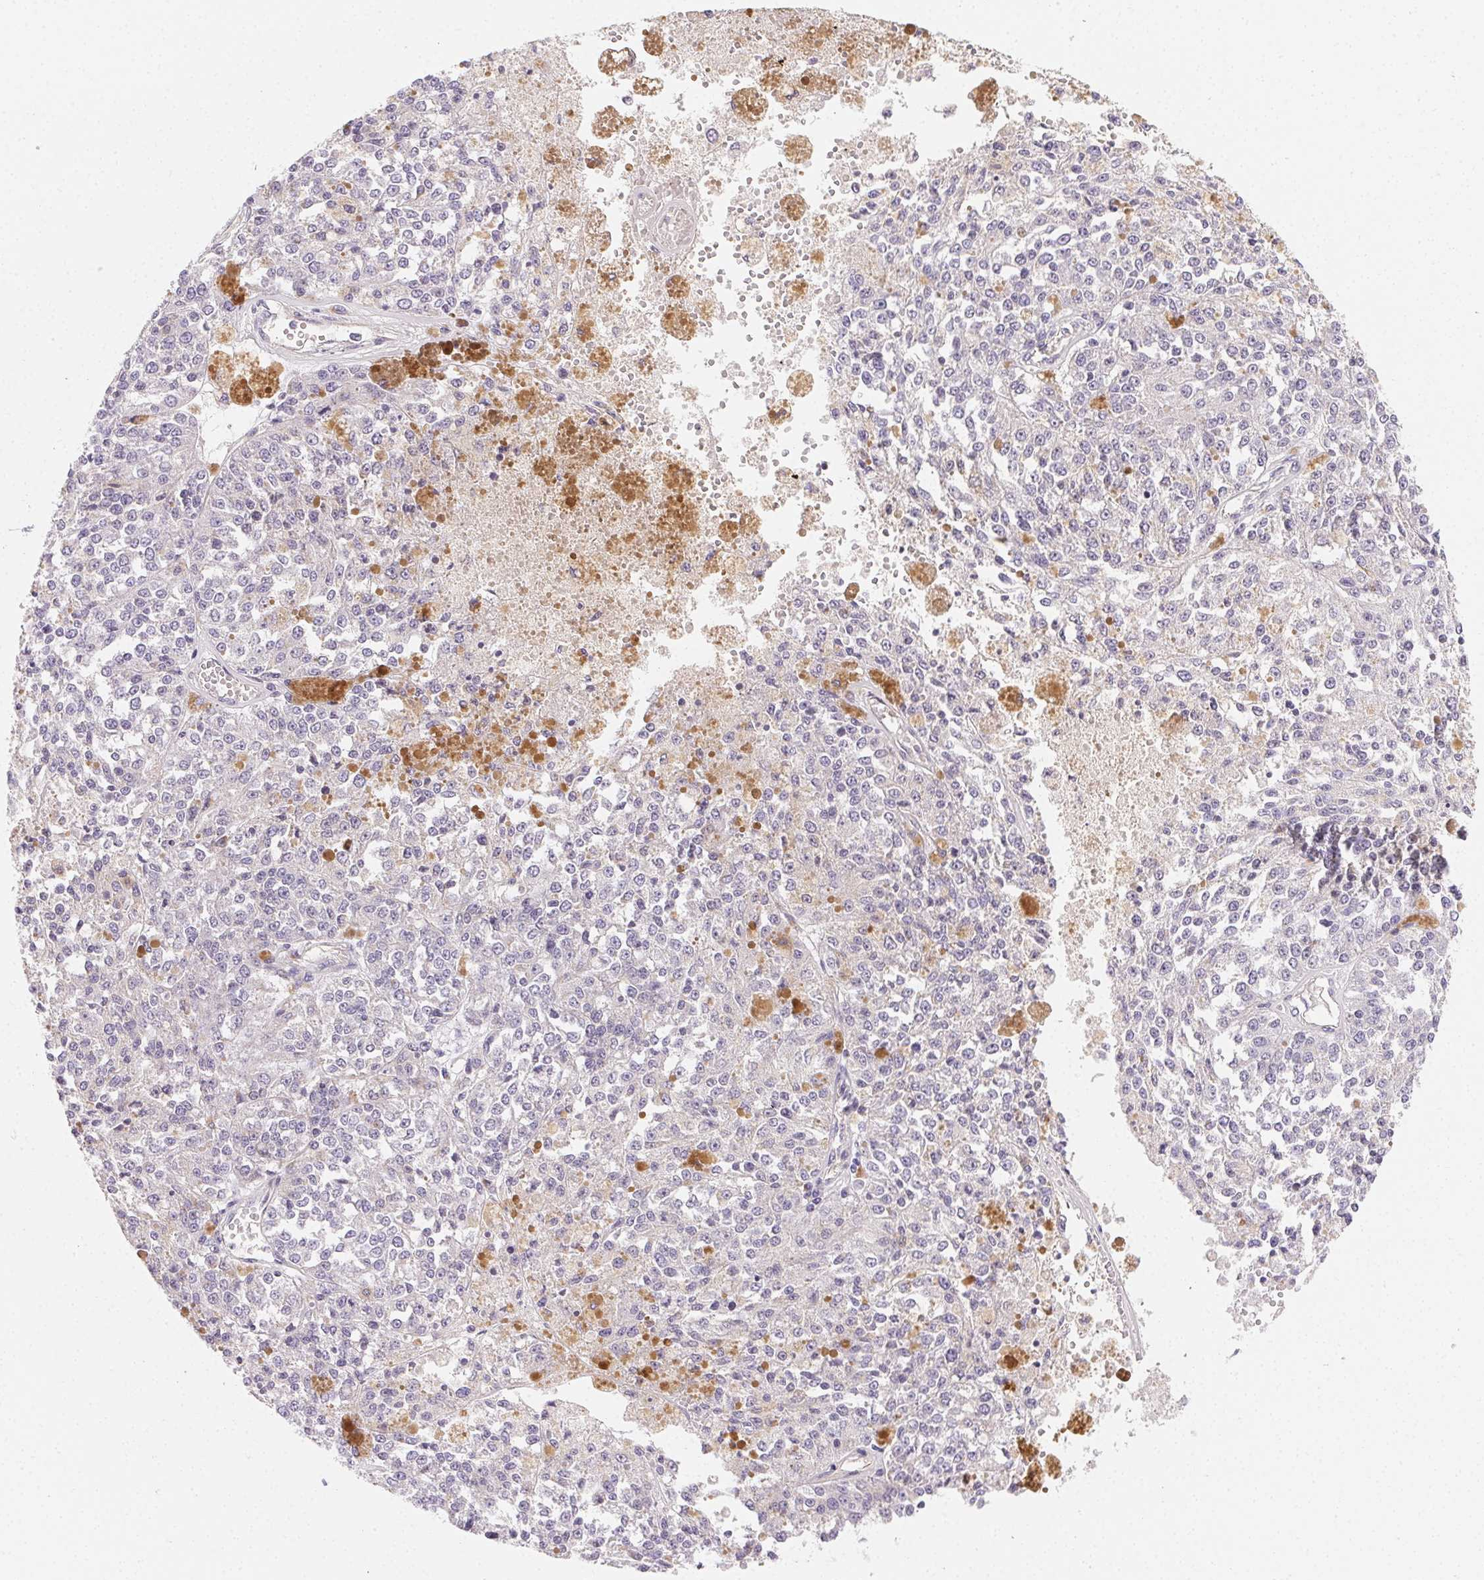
{"staining": {"intensity": "negative", "quantity": "none", "location": "none"}, "tissue": "melanoma", "cell_type": "Tumor cells", "image_type": "cancer", "snomed": [{"axis": "morphology", "description": "Malignant melanoma, Metastatic site"}, {"axis": "topography", "description": "Lymph node"}], "caption": "Tumor cells are negative for brown protein staining in malignant melanoma (metastatic site).", "gene": "CSN1S1", "patient": {"sex": "female", "age": 64}}